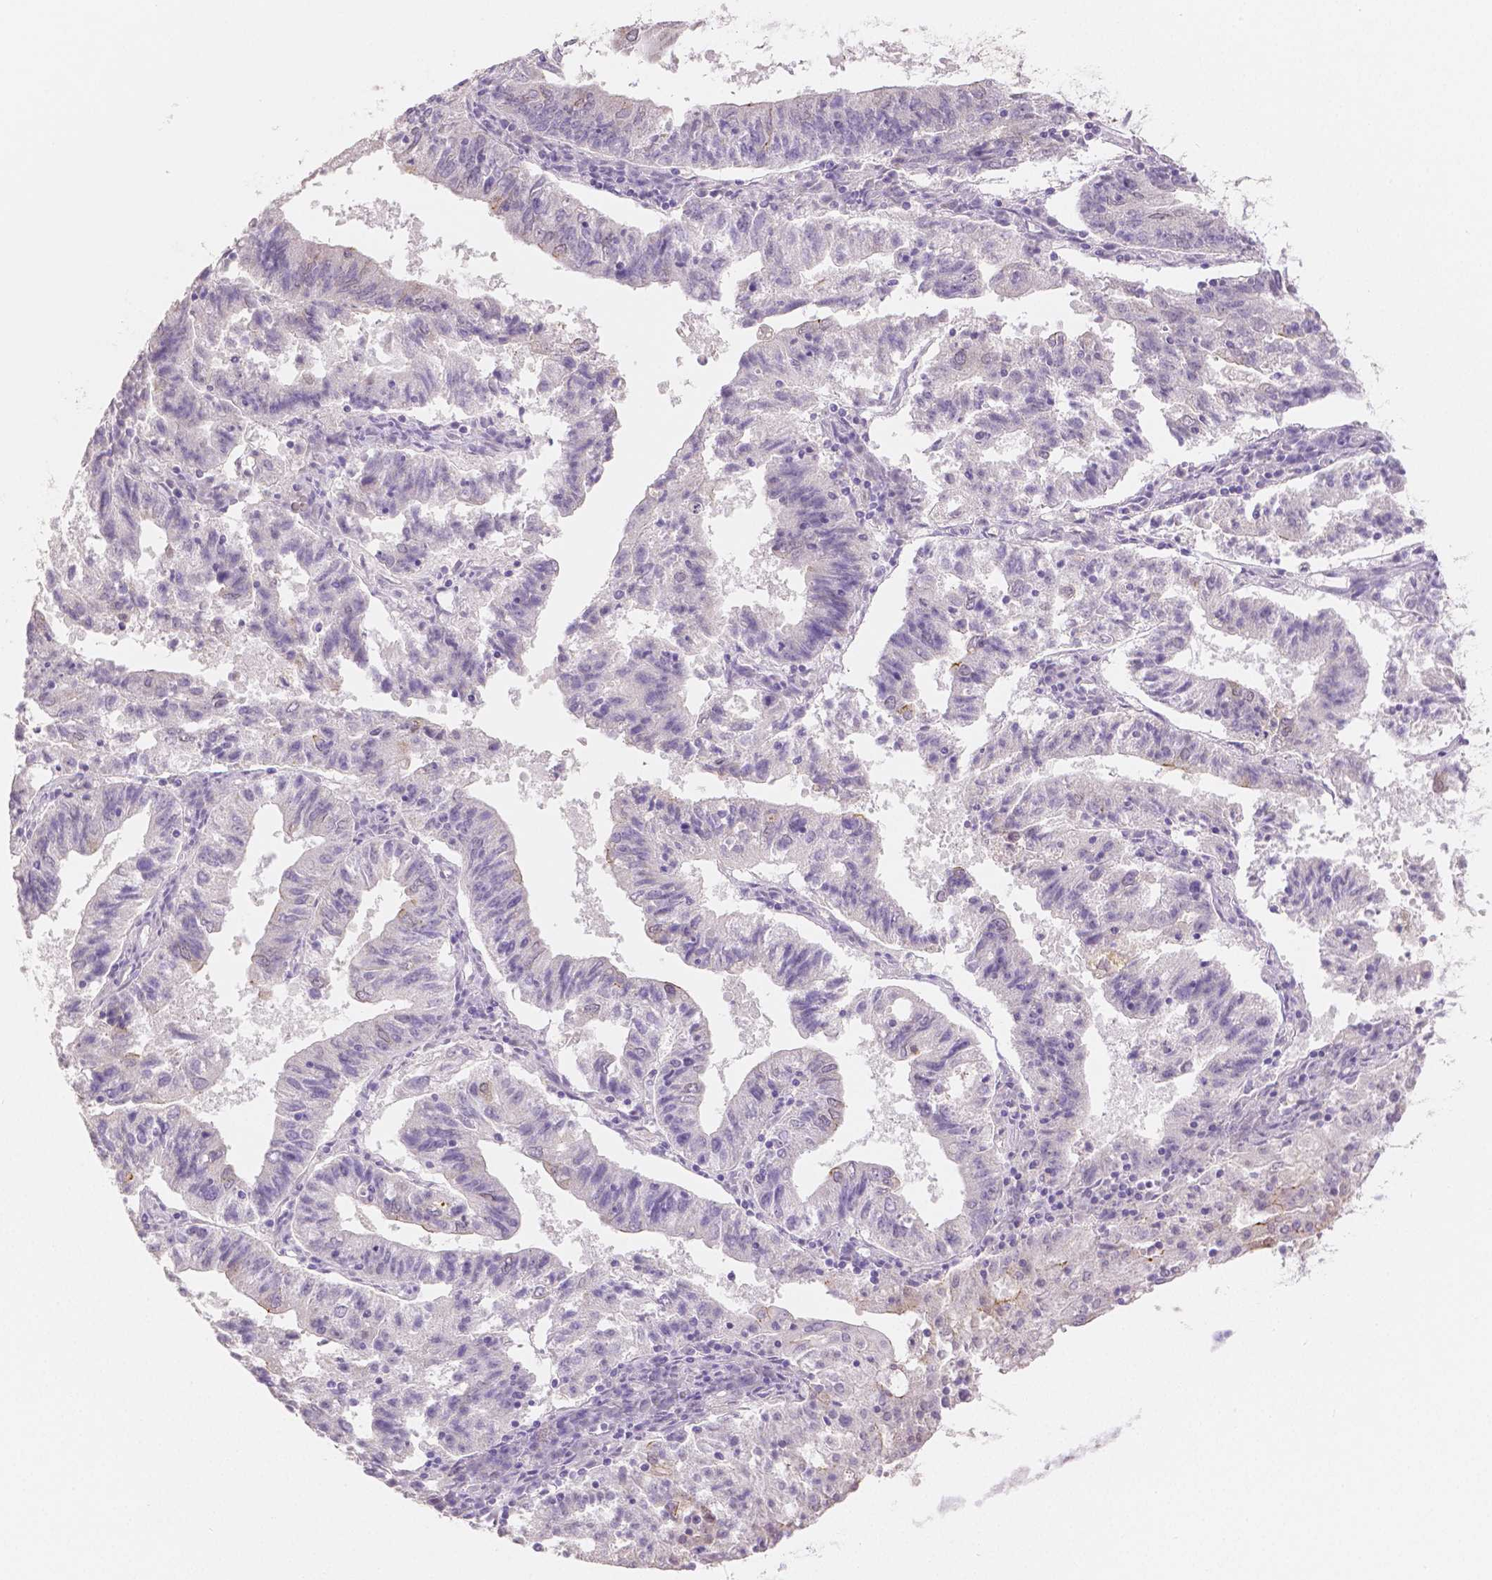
{"staining": {"intensity": "negative", "quantity": "none", "location": "none"}, "tissue": "endometrial cancer", "cell_type": "Tumor cells", "image_type": "cancer", "snomed": [{"axis": "morphology", "description": "Adenocarcinoma, NOS"}, {"axis": "topography", "description": "Endometrium"}], "caption": "A high-resolution histopathology image shows immunohistochemistry (IHC) staining of endometrial cancer (adenocarcinoma), which exhibits no significant positivity in tumor cells.", "gene": "OCLN", "patient": {"sex": "female", "age": 82}}